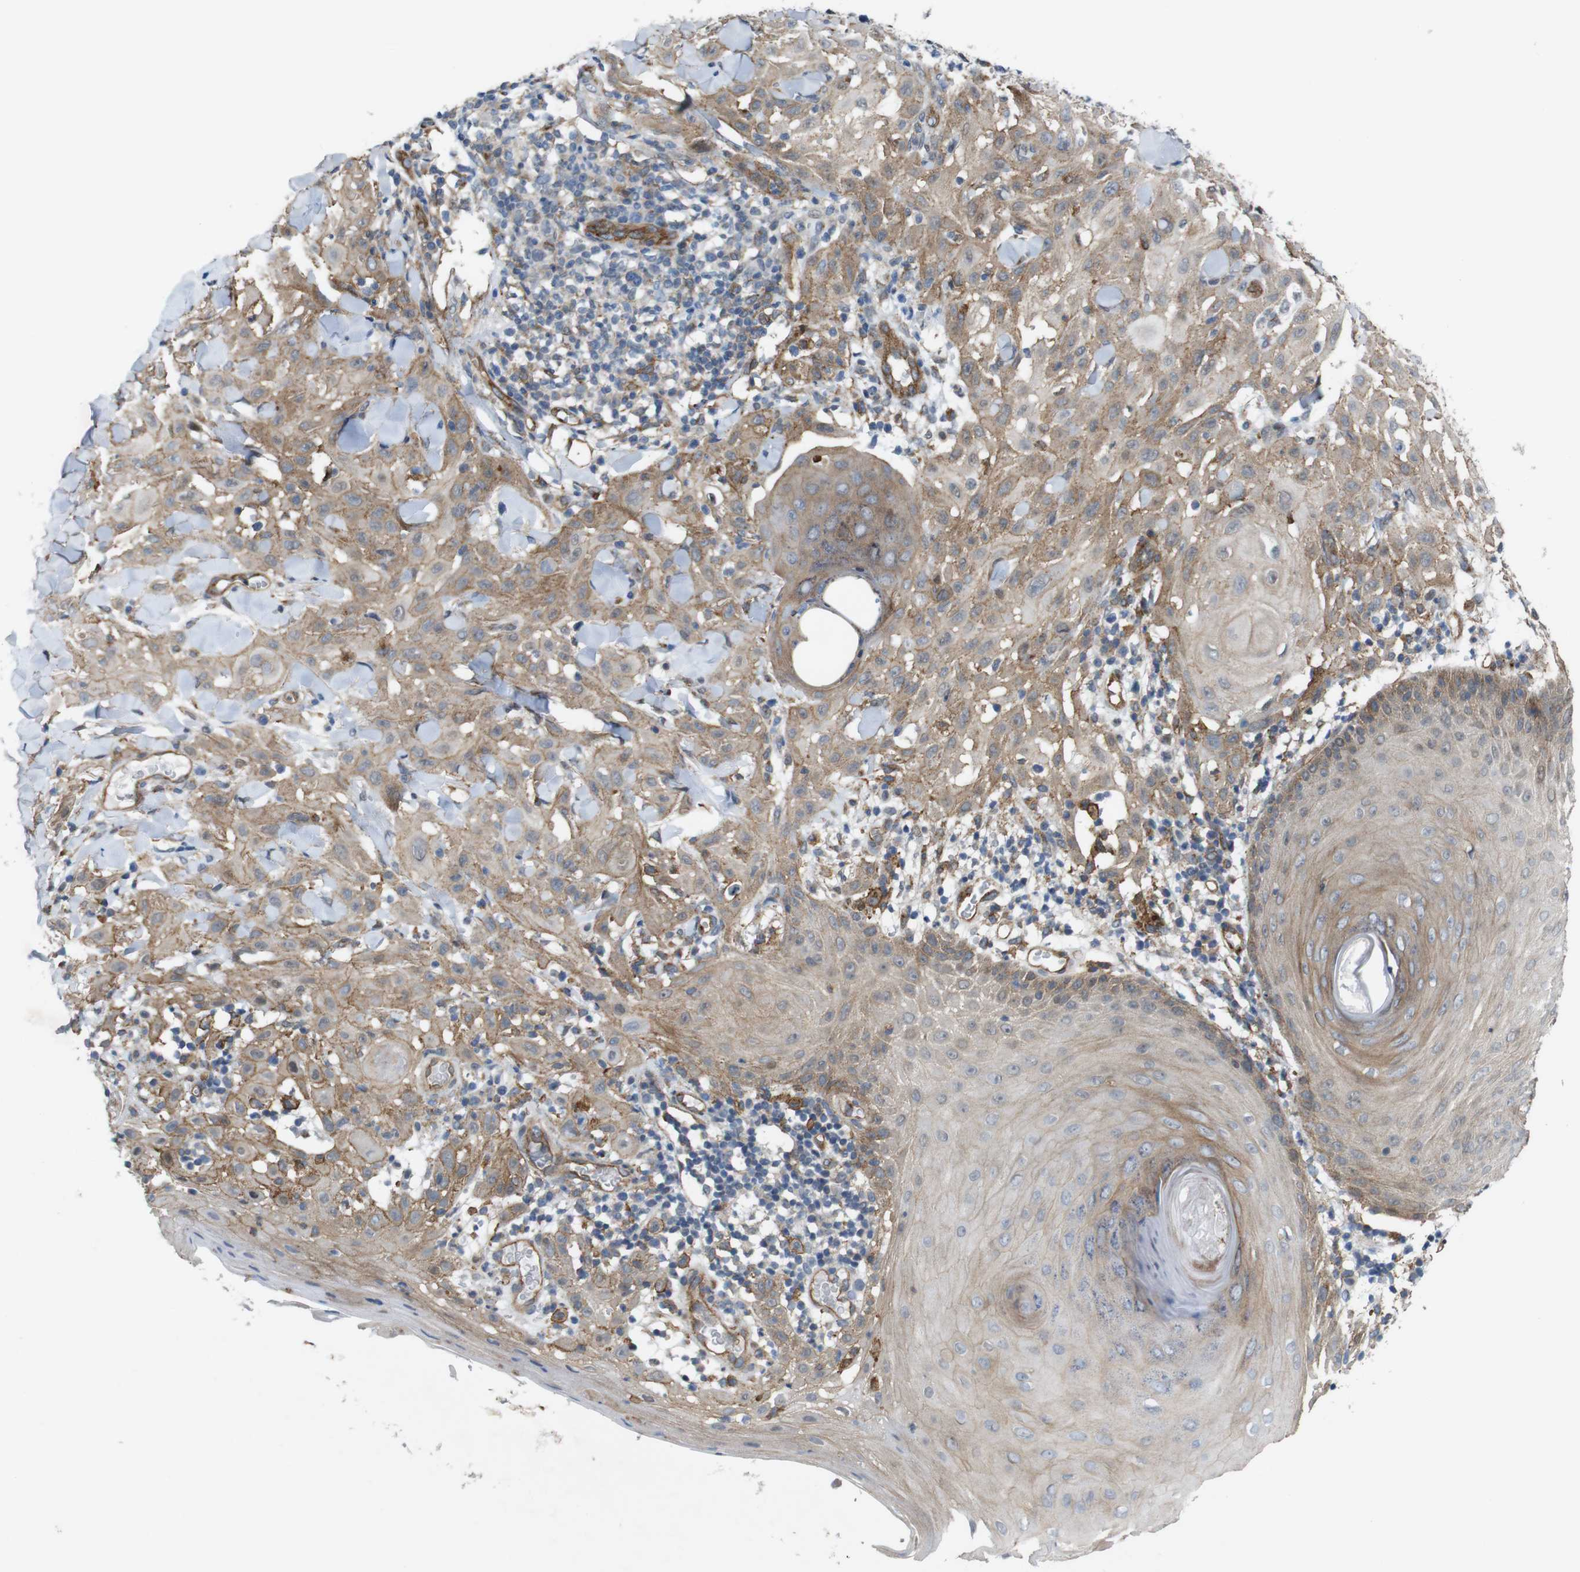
{"staining": {"intensity": "weak", "quantity": ">75%", "location": "cytoplasmic/membranous"}, "tissue": "skin cancer", "cell_type": "Tumor cells", "image_type": "cancer", "snomed": [{"axis": "morphology", "description": "Squamous cell carcinoma, NOS"}, {"axis": "topography", "description": "Skin"}], "caption": "A photomicrograph showing weak cytoplasmic/membranous positivity in about >75% of tumor cells in squamous cell carcinoma (skin), as visualized by brown immunohistochemical staining.", "gene": "PTGER4", "patient": {"sex": "male", "age": 24}}